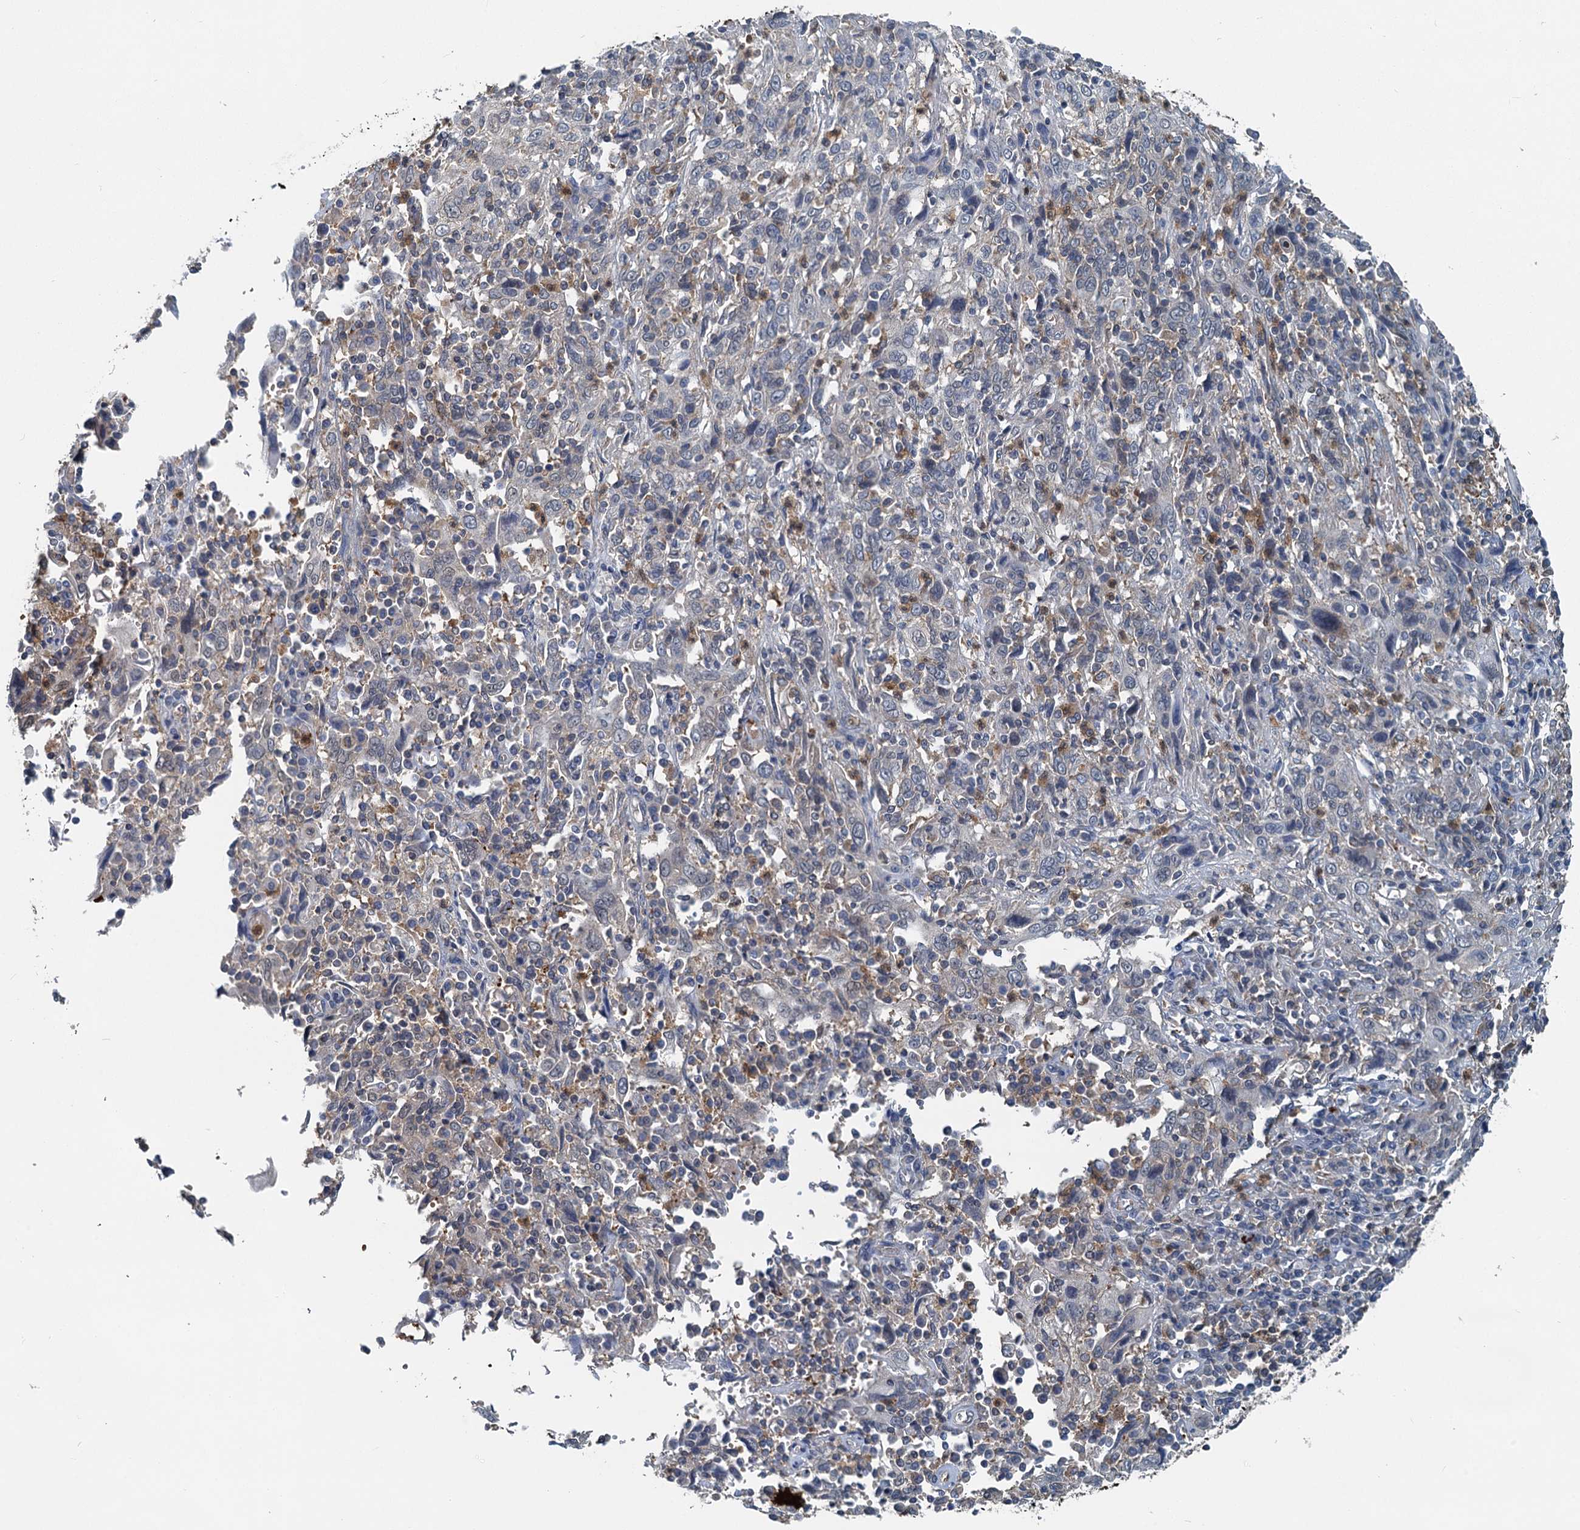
{"staining": {"intensity": "negative", "quantity": "none", "location": "none"}, "tissue": "cervical cancer", "cell_type": "Tumor cells", "image_type": "cancer", "snomed": [{"axis": "morphology", "description": "Squamous cell carcinoma, NOS"}, {"axis": "topography", "description": "Cervix"}], "caption": "Immunohistochemistry of cervical cancer demonstrates no positivity in tumor cells.", "gene": "GCLM", "patient": {"sex": "female", "age": 46}}